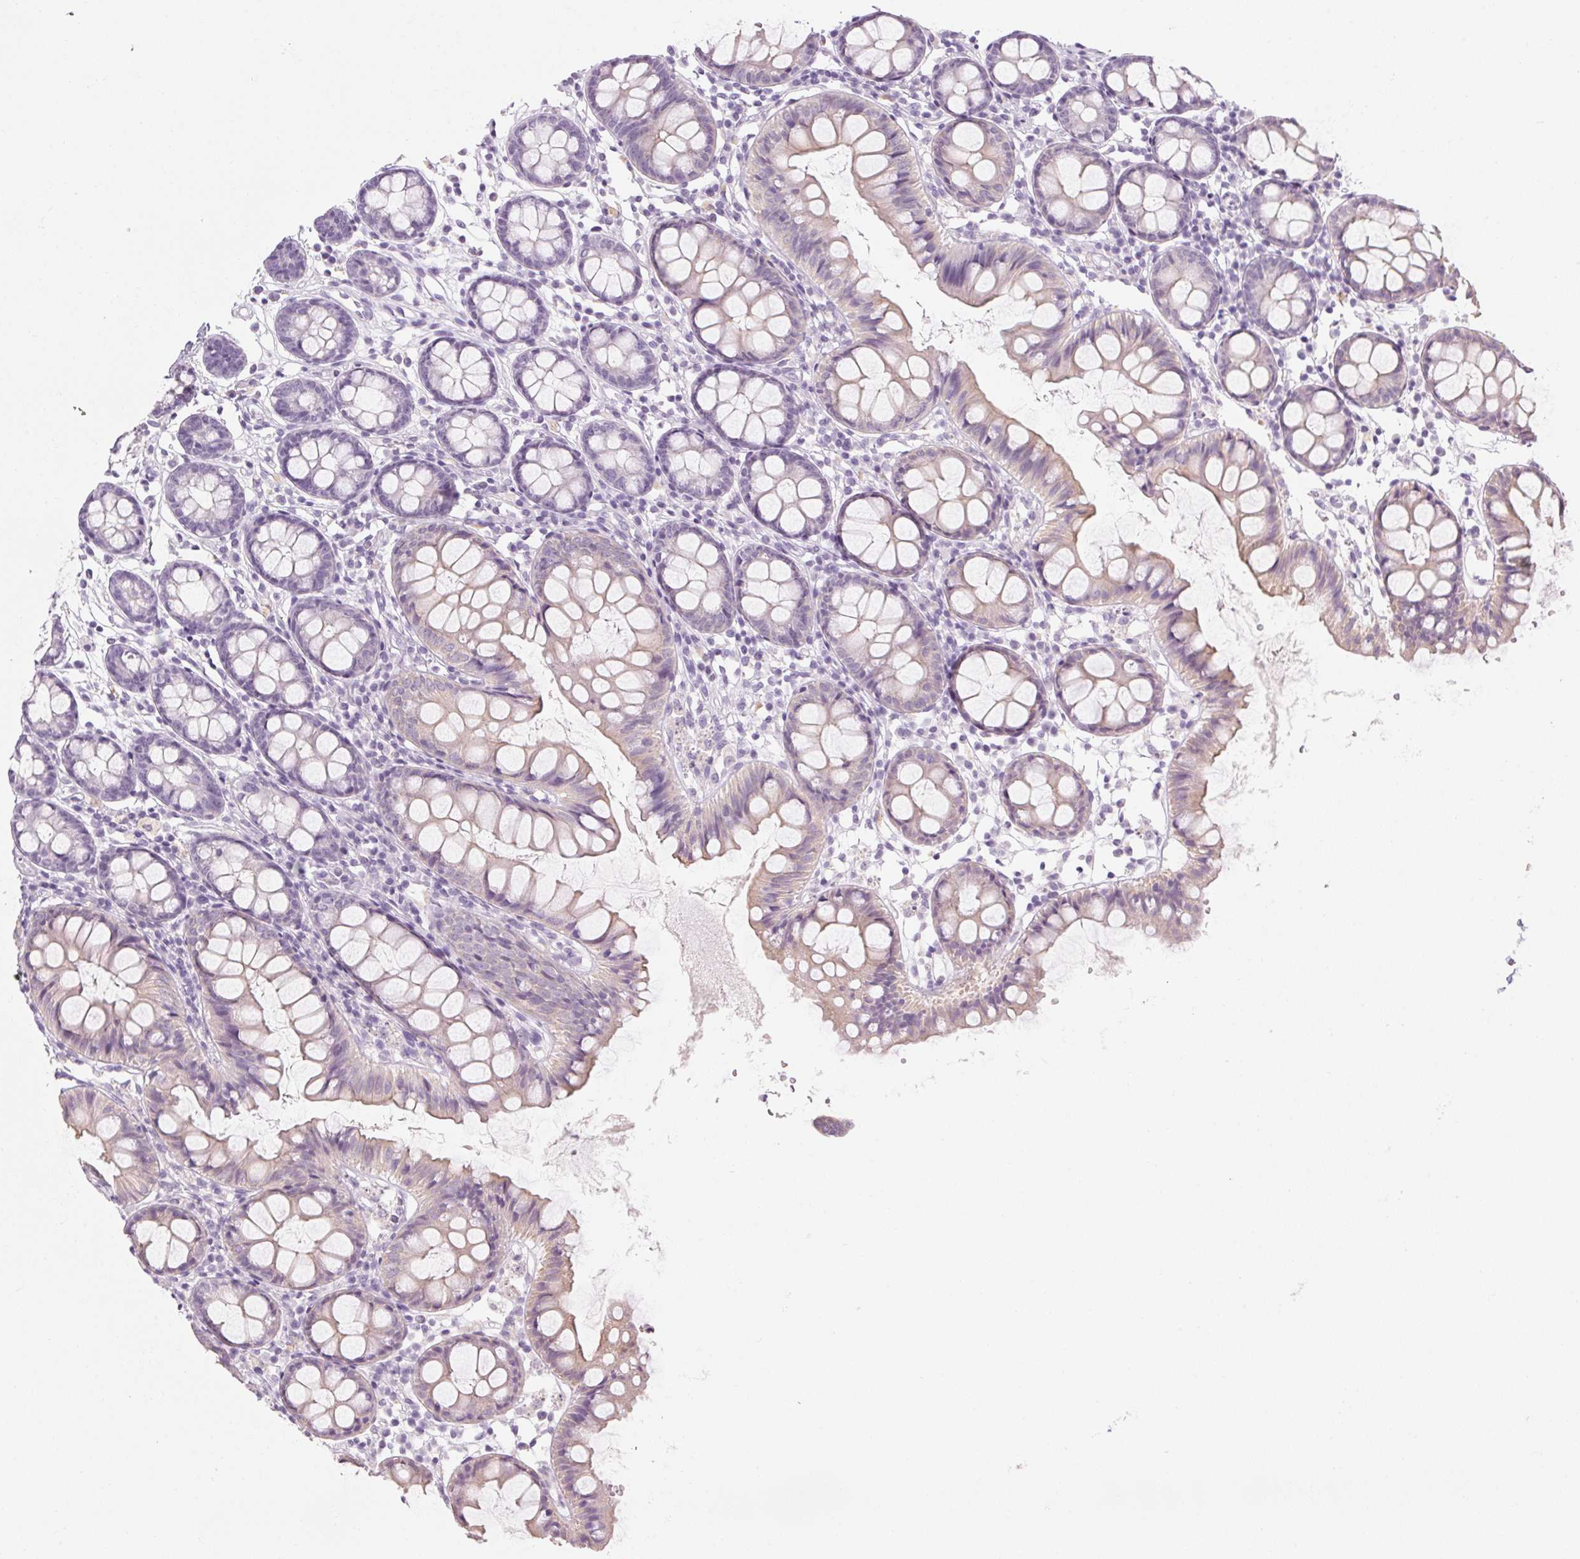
{"staining": {"intensity": "negative", "quantity": "none", "location": "none"}, "tissue": "colon", "cell_type": "Endothelial cells", "image_type": "normal", "snomed": [{"axis": "morphology", "description": "Normal tissue, NOS"}, {"axis": "topography", "description": "Colon"}], "caption": "This is an immunohistochemistry (IHC) photomicrograph of benign colon. There is no staining in endothelial cells.", "gene": "RPTN", "patient": {"sex": "female", "age": 84}}